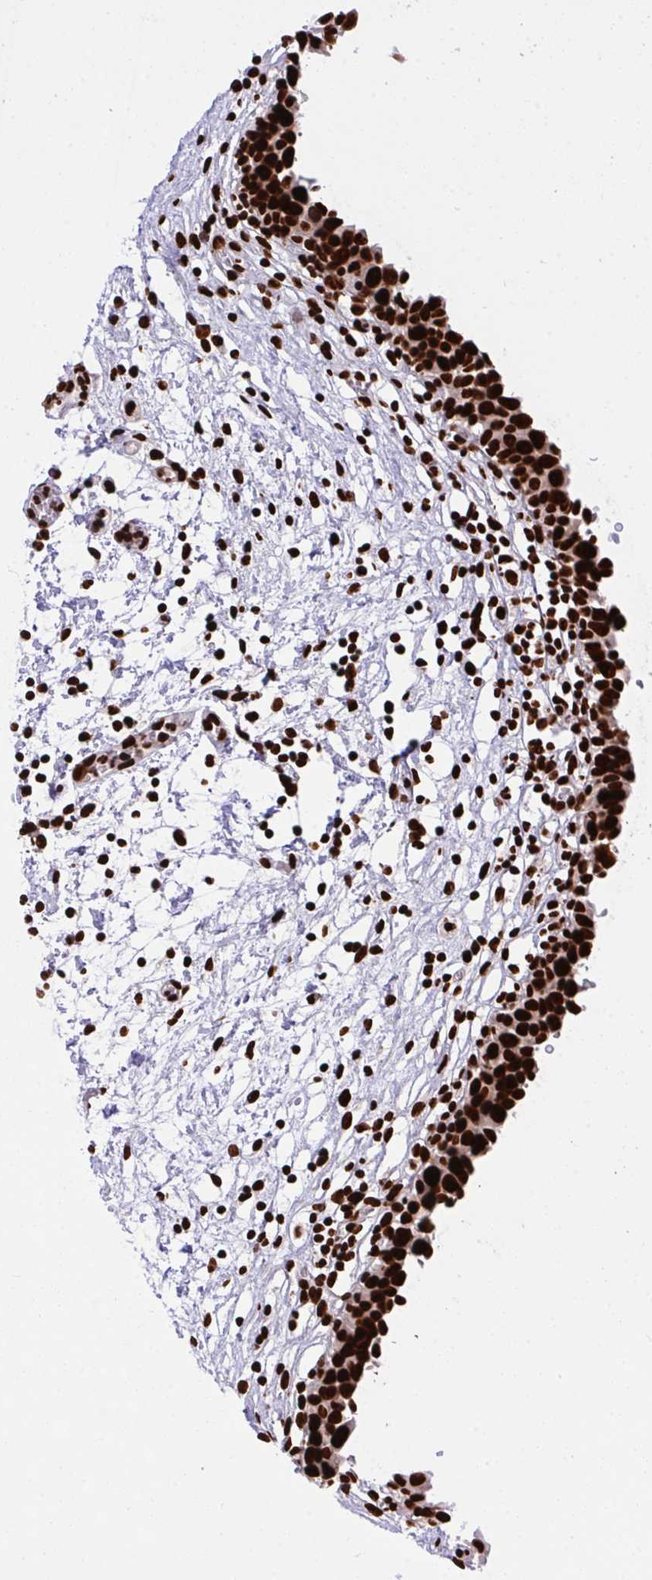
{"staining": {"intensity": "strong", "quantity": ">75%", "location": "nuclear"}, "tissue": "urinary bladder", "cell_type": "Urothelial cells", "image_type": "normal", "snomed": [{"axis": "morphology", "description": "Normal tissue, NOS"}, {"axis": "topography", "description": "Urinary bladder"}], "caption": "IHC of unremarkable human urinary bladder demonstrates high levels of strong nuclear positivity in about >75% of urothelial cells. (DAB IHC with brightfield microscopy, high magnification).", "gene": "HNRNPL", "patient": {"sex": "male", "age": 37}}